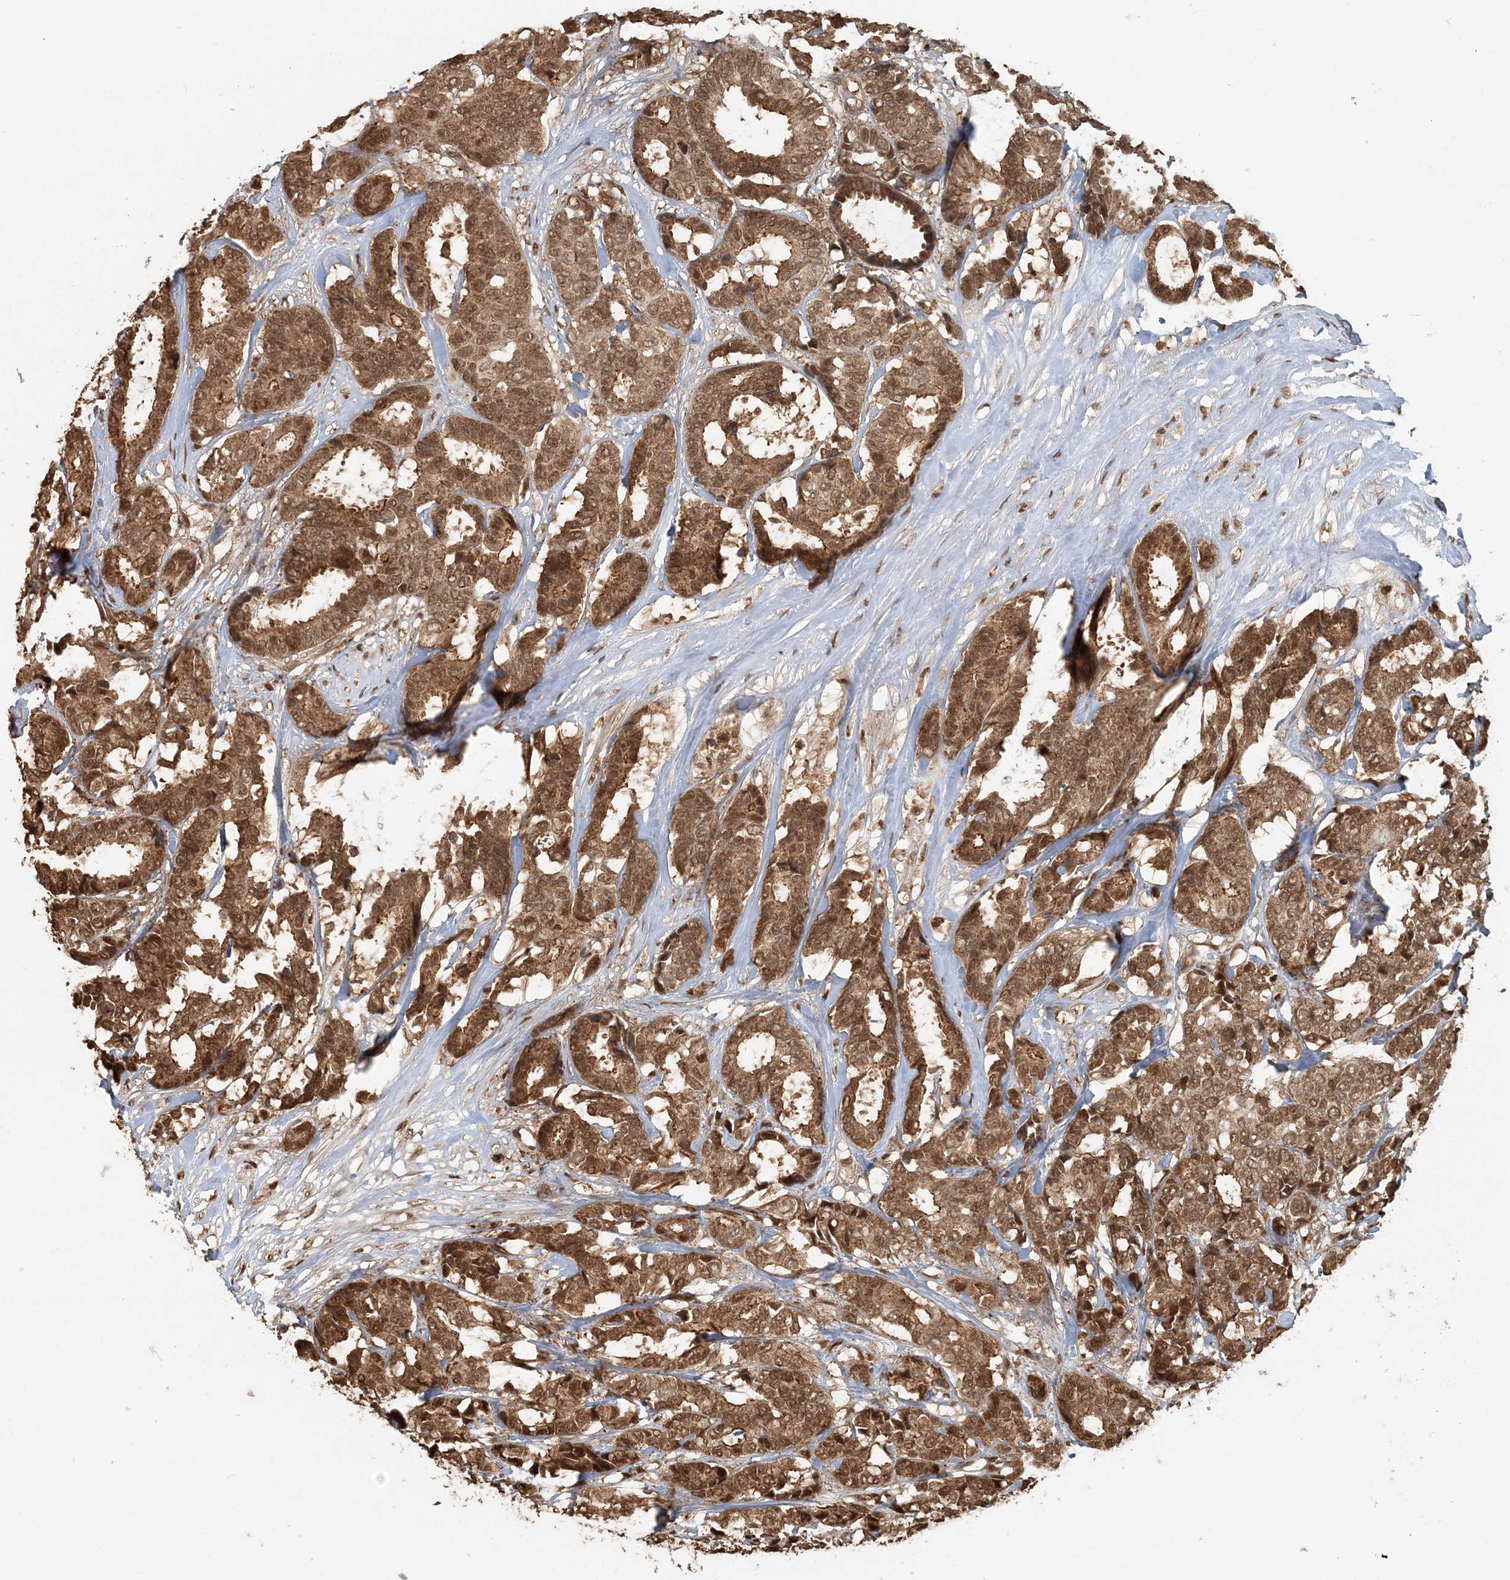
{"staining": {"intensity": "moderate", "quantity": ">75%", "location": "cytoplasmic/membranous,nuclear"}, "tissue": "breast cancer", "cell_type": "Tumor cells", "image_type": "cancer", "snomed": [{"axis": "morphology", "description": "Duct carcinoma"}, {"axis": "topography", "description": "Breast"}], "caption": "IHC micrograph of breast cancer stained for a protein (brown), which shows medium levels of moderate cytoplasmic/membranous and nuclear staining in about >75% of tumor cells.", "gene": "ARHGAP35", "patient": {"sex": "female", "age": 87}}